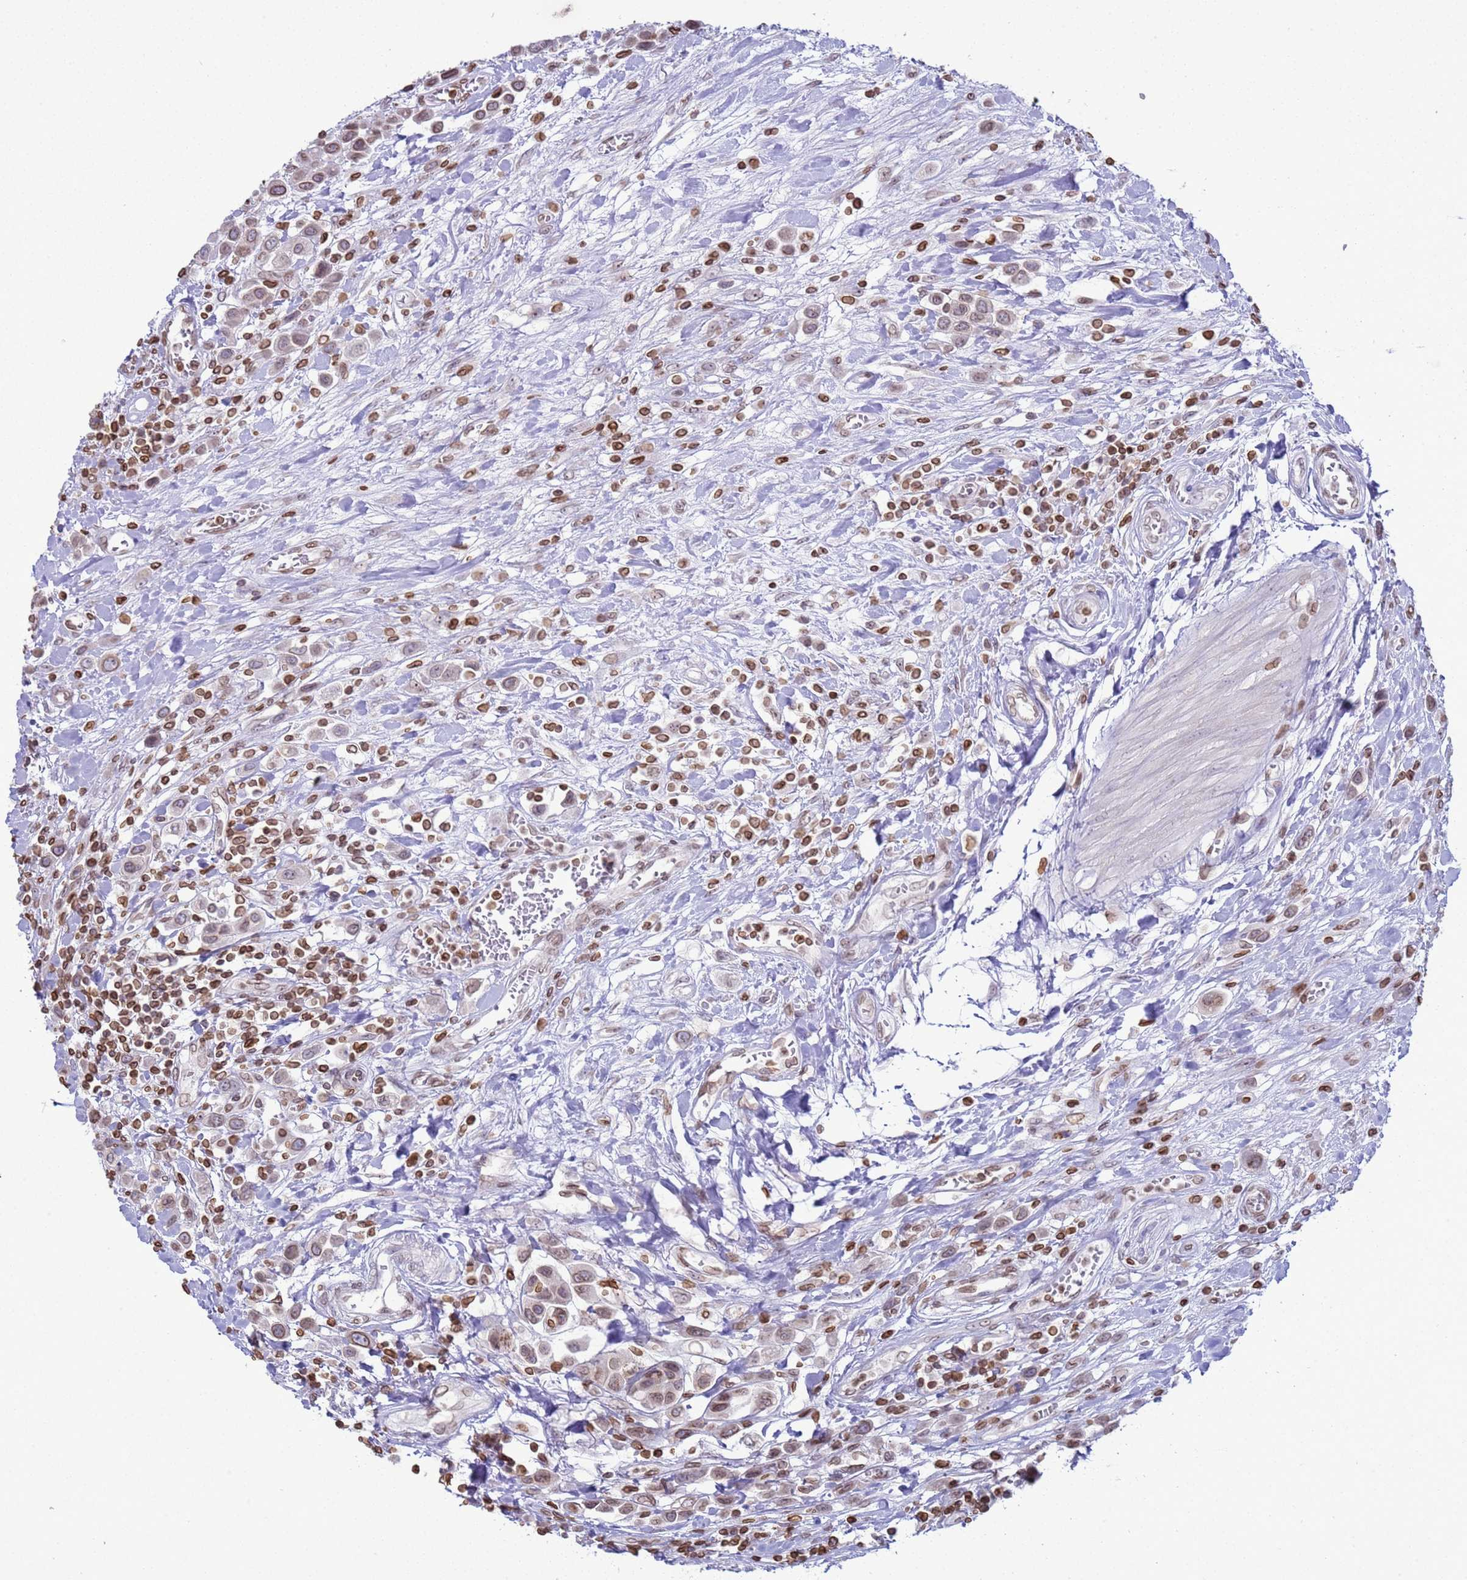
{"staining": {"intensity": "moderate", "quantity": "25%-75%", "location": "cytoplasmic/membranous,nuclear"}, "tissue": "urothelial cancer", "cell_type": "Tumor cells", "image_type": "cancer", "snomed": [{"axis": "morphology", "description": "Urothelial carcinoma, High grade"}, {"axis": "topography", "description": "Urinary bladder"}], "caption": "A medium amount of moderate cytoplasmic/membranous and nuclear staining is seen in about 25%-75% of tumor cells in high-grade urothelial carcinoma tissue. (Stains: DAB (3,3'-diaminobenzidine) in brown, nuclei in blue, Microscopy: brightfield microscopy at high magnification).", "gene": "DHX37", "patient": {"sex": "male", "age": 50}}